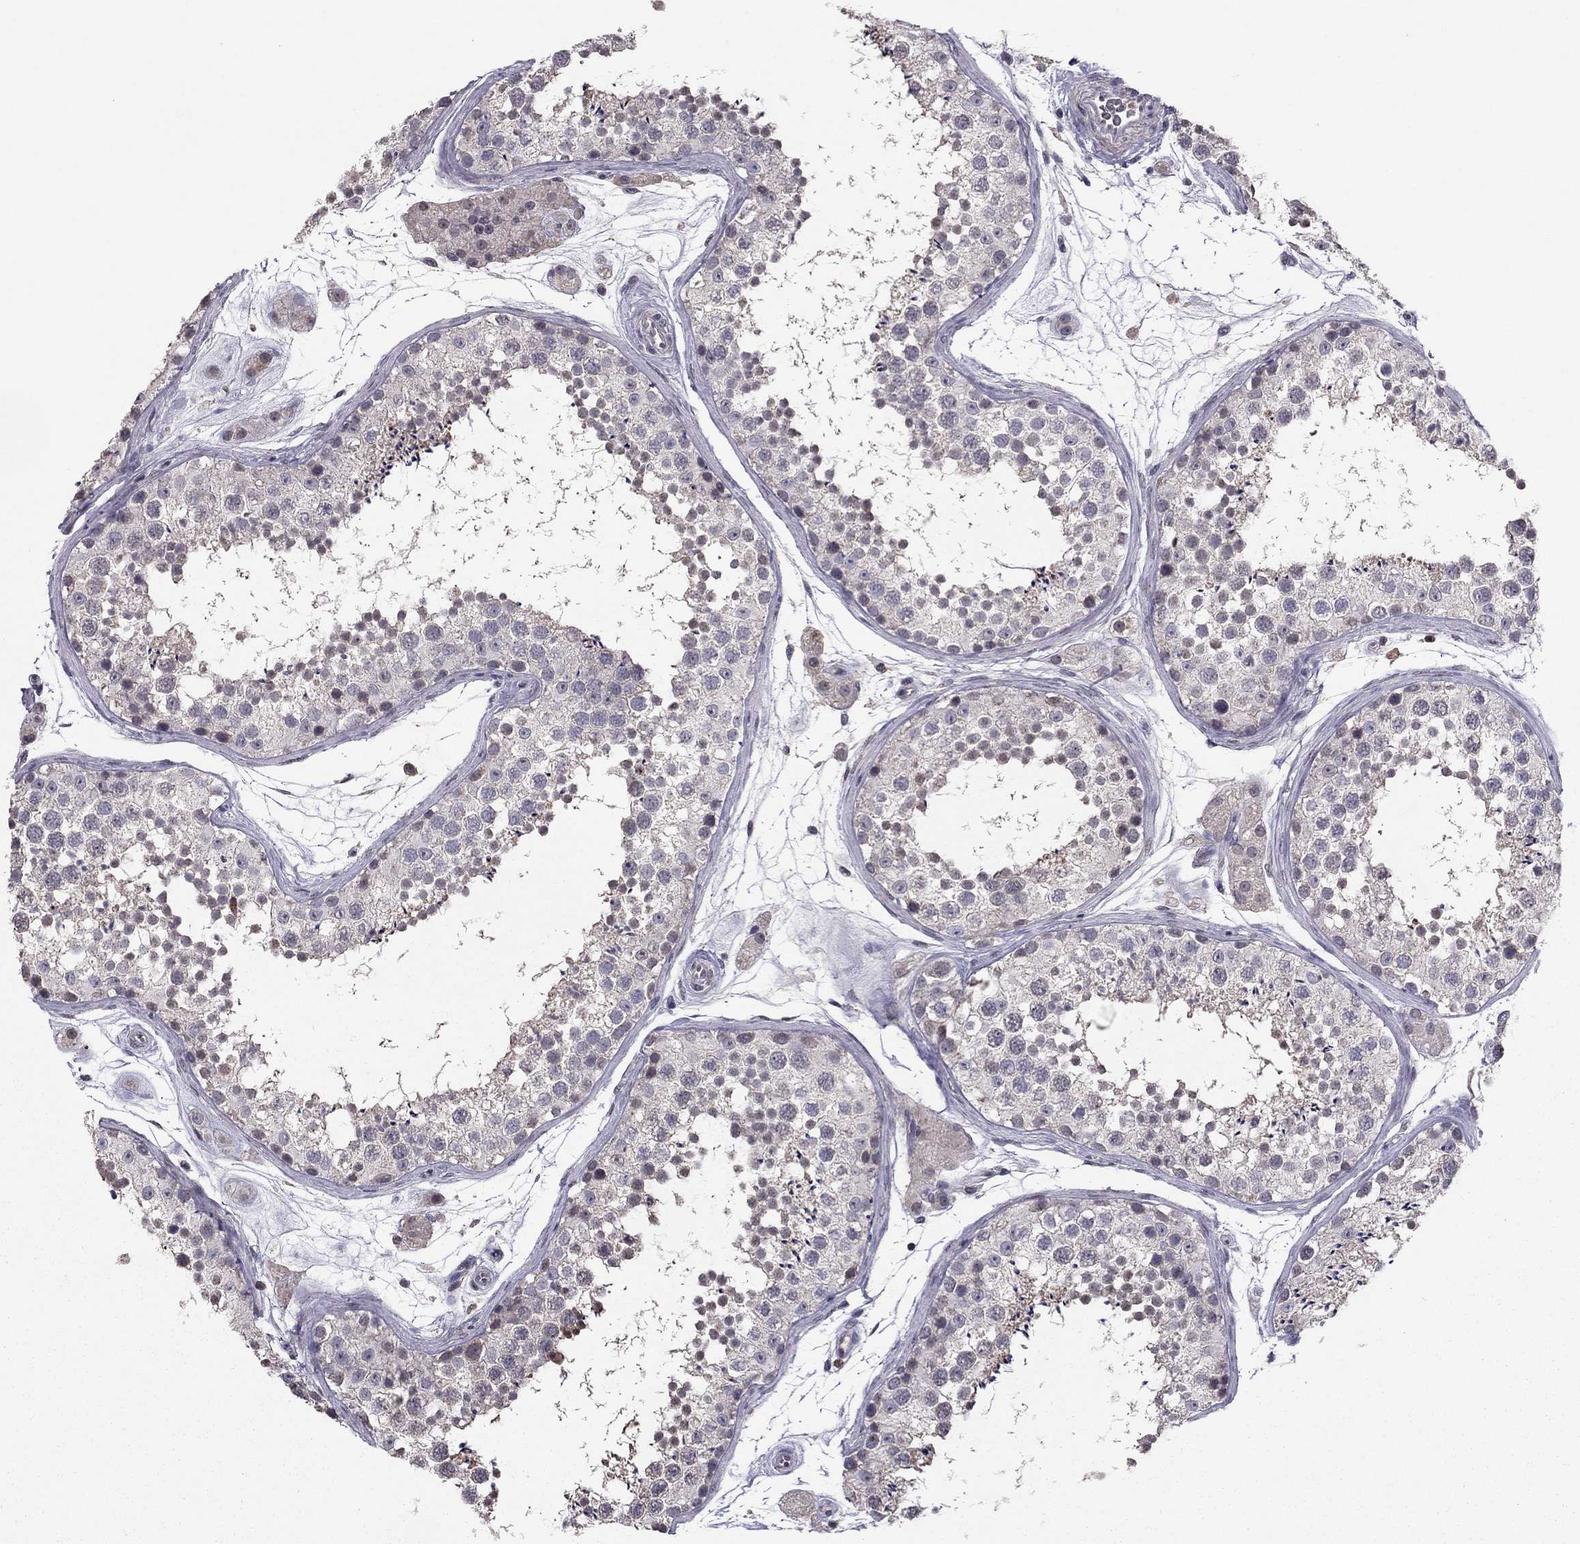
{"staining": {"intensity": "weak", "quantity": "<25%", "location": "cytoplasmic/membranous"}, "tissue": "testis", "cell_type": "Cells in seminiferous ducts", "image_type": "normal", "snomed": [{"axis": "morphology", "description": "Normal tissue, NOS"}, {"axis": "topography", "description": "Testis"}], "caption": "This histopathology image is of unremarkable testis stained with immunohistochemistry (IHC) to label a protein in brown with the nuclei are counter-stained blue. There is no expression in cells in seminiferous ducts.", "gene": "HCN1", "patient": {"sex": "male", "age": 41}}